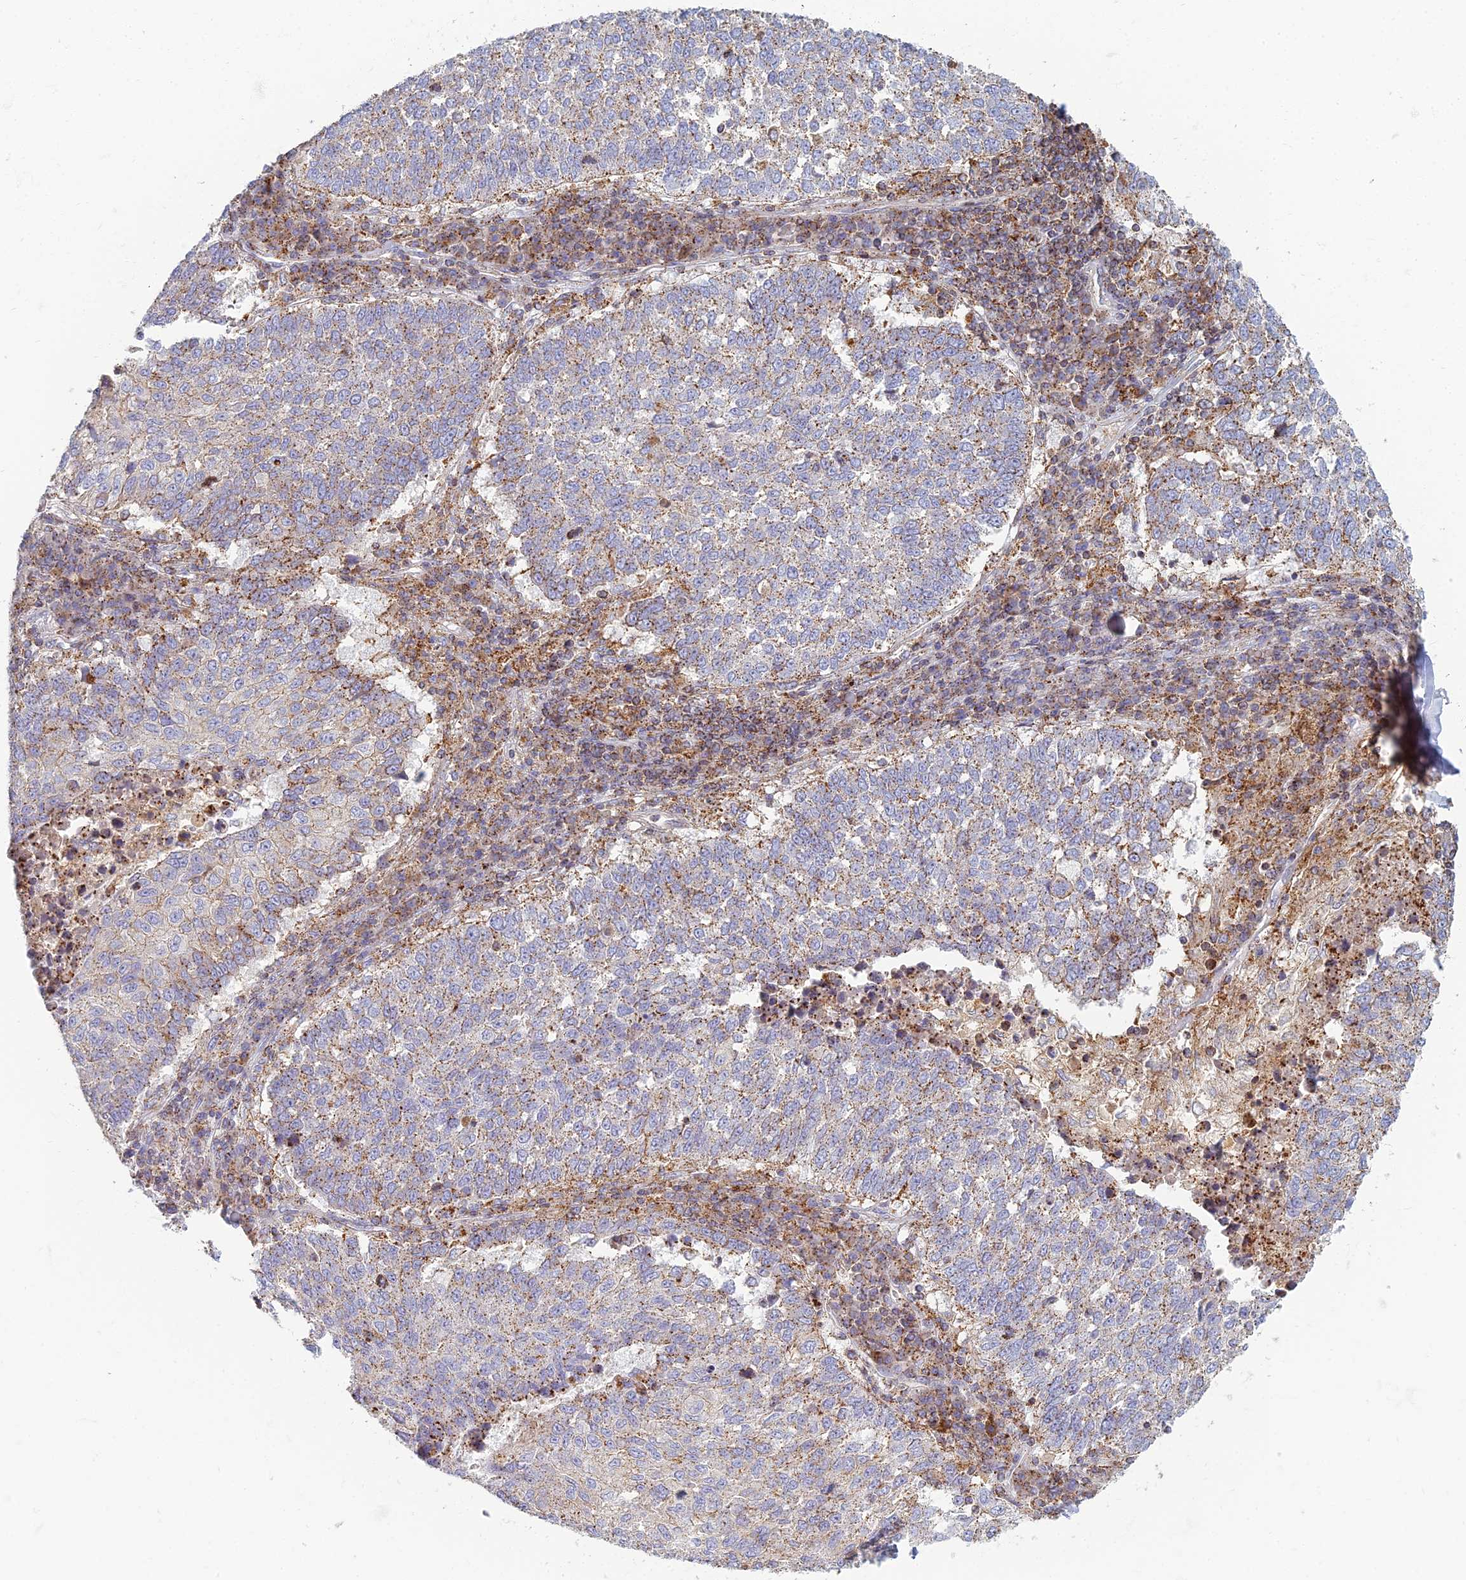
{"staining": {"intensity": "weak", "quantity": "<25%", "location": "cytoplasmic/membranous"}, "tissue": "lung cancer", "cell_type": "Tumor cells", "image_type": "cancer", "snomed": [{"axis": "morphology", "description": "Squamous cell carcinoma, NOS"}, {"axis": "topography", "description": "Lung"}], "caption": "This is a photomicrograph of IHC staining of lung cancer, which shows no positivity in tumor cells.", "gene": "CHMP4B", "patient": {"sex": "male", "age": 73}}